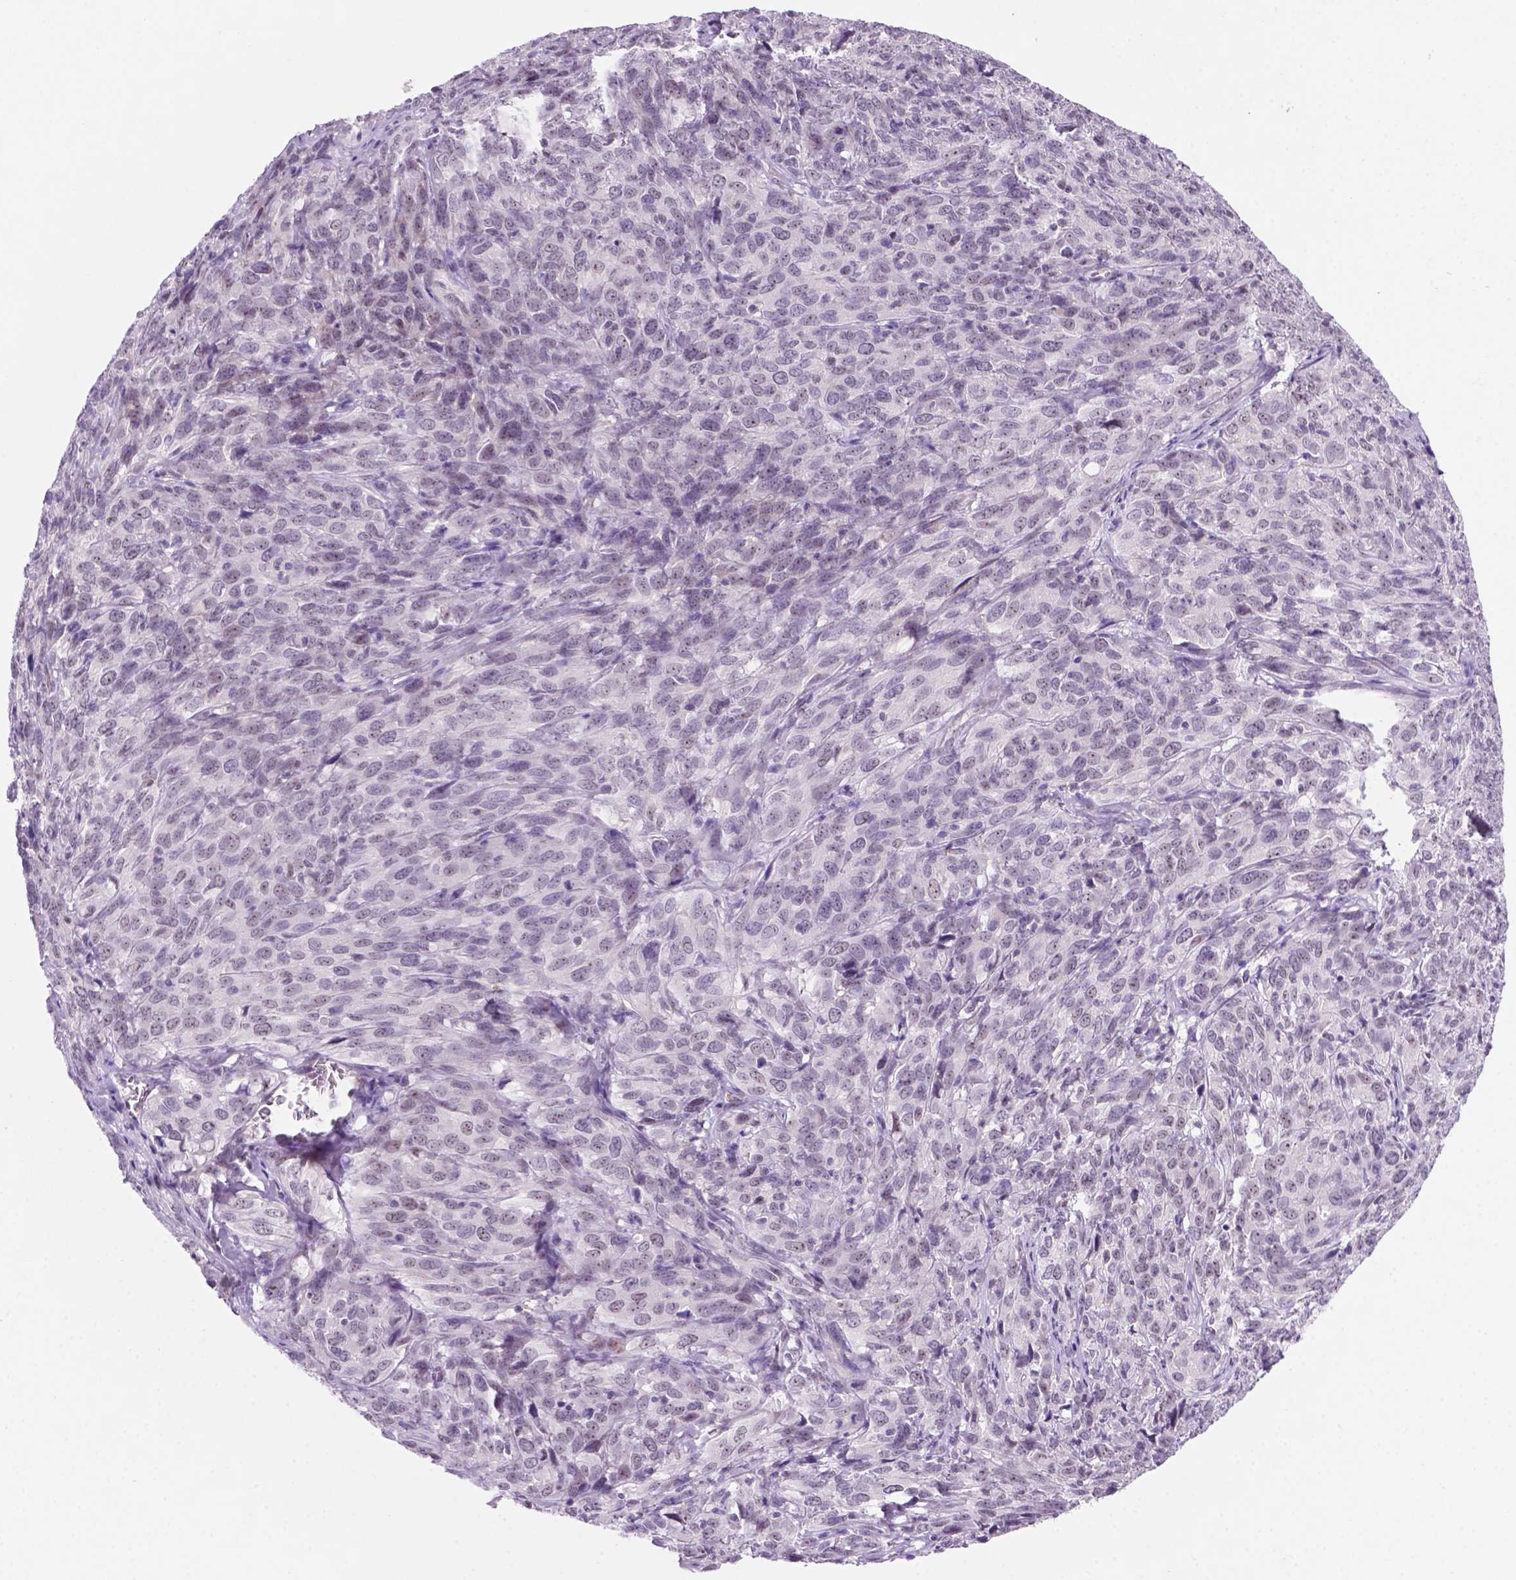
{"staining": {"intensity": "negative", "quantity": "none", "location": "none"}, "tissue": "cervical cancer", "cell_type": "Tumor cells", "image_type": "cancer", "snomed": [{"axis": "morphology", "description": "Squamous cell carcinoma, NOS"}, {"axis": "topography", "description": "Cervix"}], "caption": "Immunohistochemistry histopathology image of neoplastic tissue: human cervical squamous cell carcinoma stained with DAB displays no significant protein expression in tumor cells.", "gene": "C18orf21", "patient": {"sex": "female", "age": 51}}